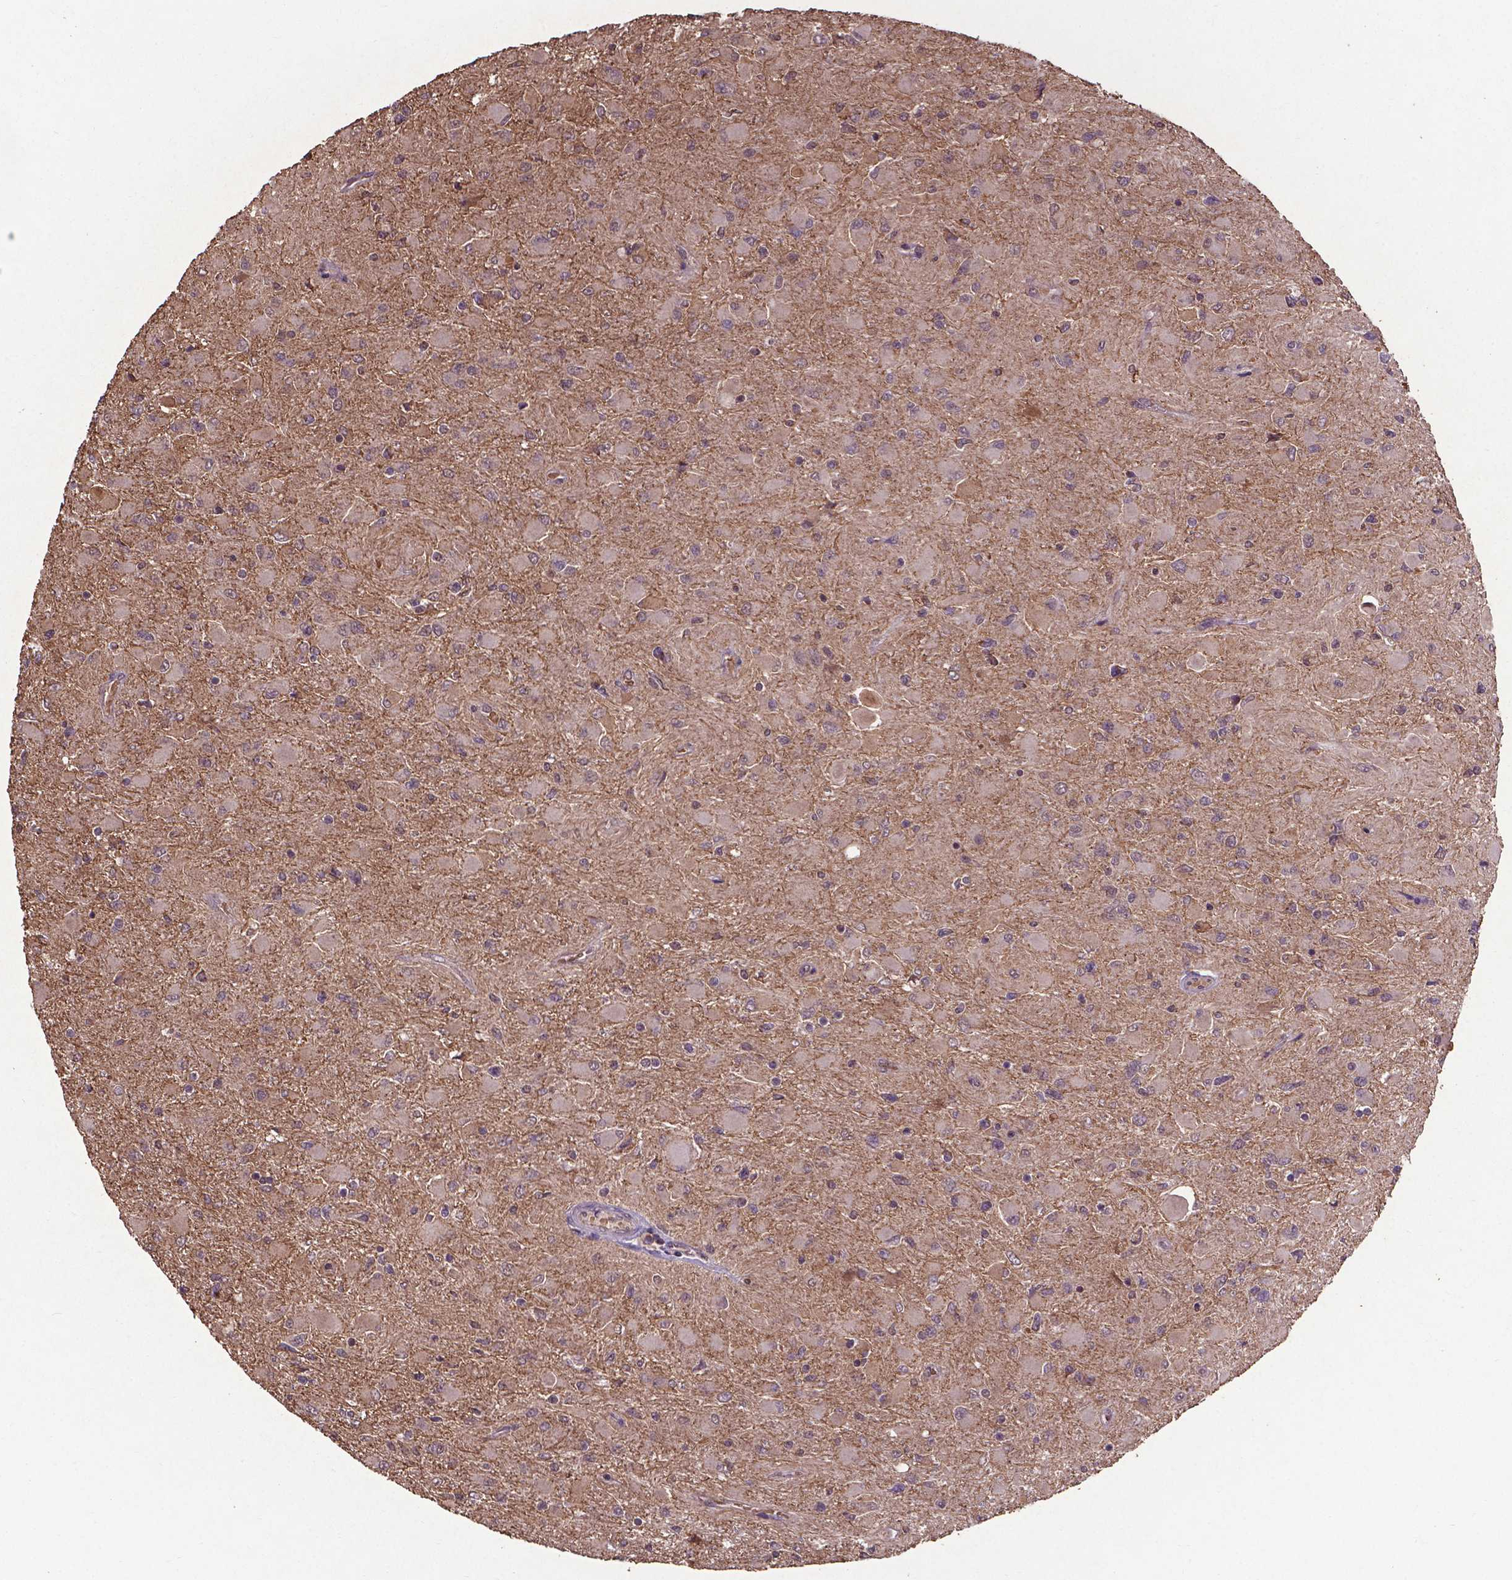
{"staining": {"intensity": "negative", "quantity": "none", "location": "none"}, "tissue": "glioma", "cell_type": "Tumor cells", "image_type": "cancer", "snomed": [{"axis": "morphology", "description": "Glioma, malignant, High grade"}, {"axis": "topography", "description": "Cerebral cortex"}], "caption": "Tumor cells are negative for protein expression in human malignant glioma (high-grade).", "gene": "DCAF1", "patient": {"sex": "female", "age": 36}}